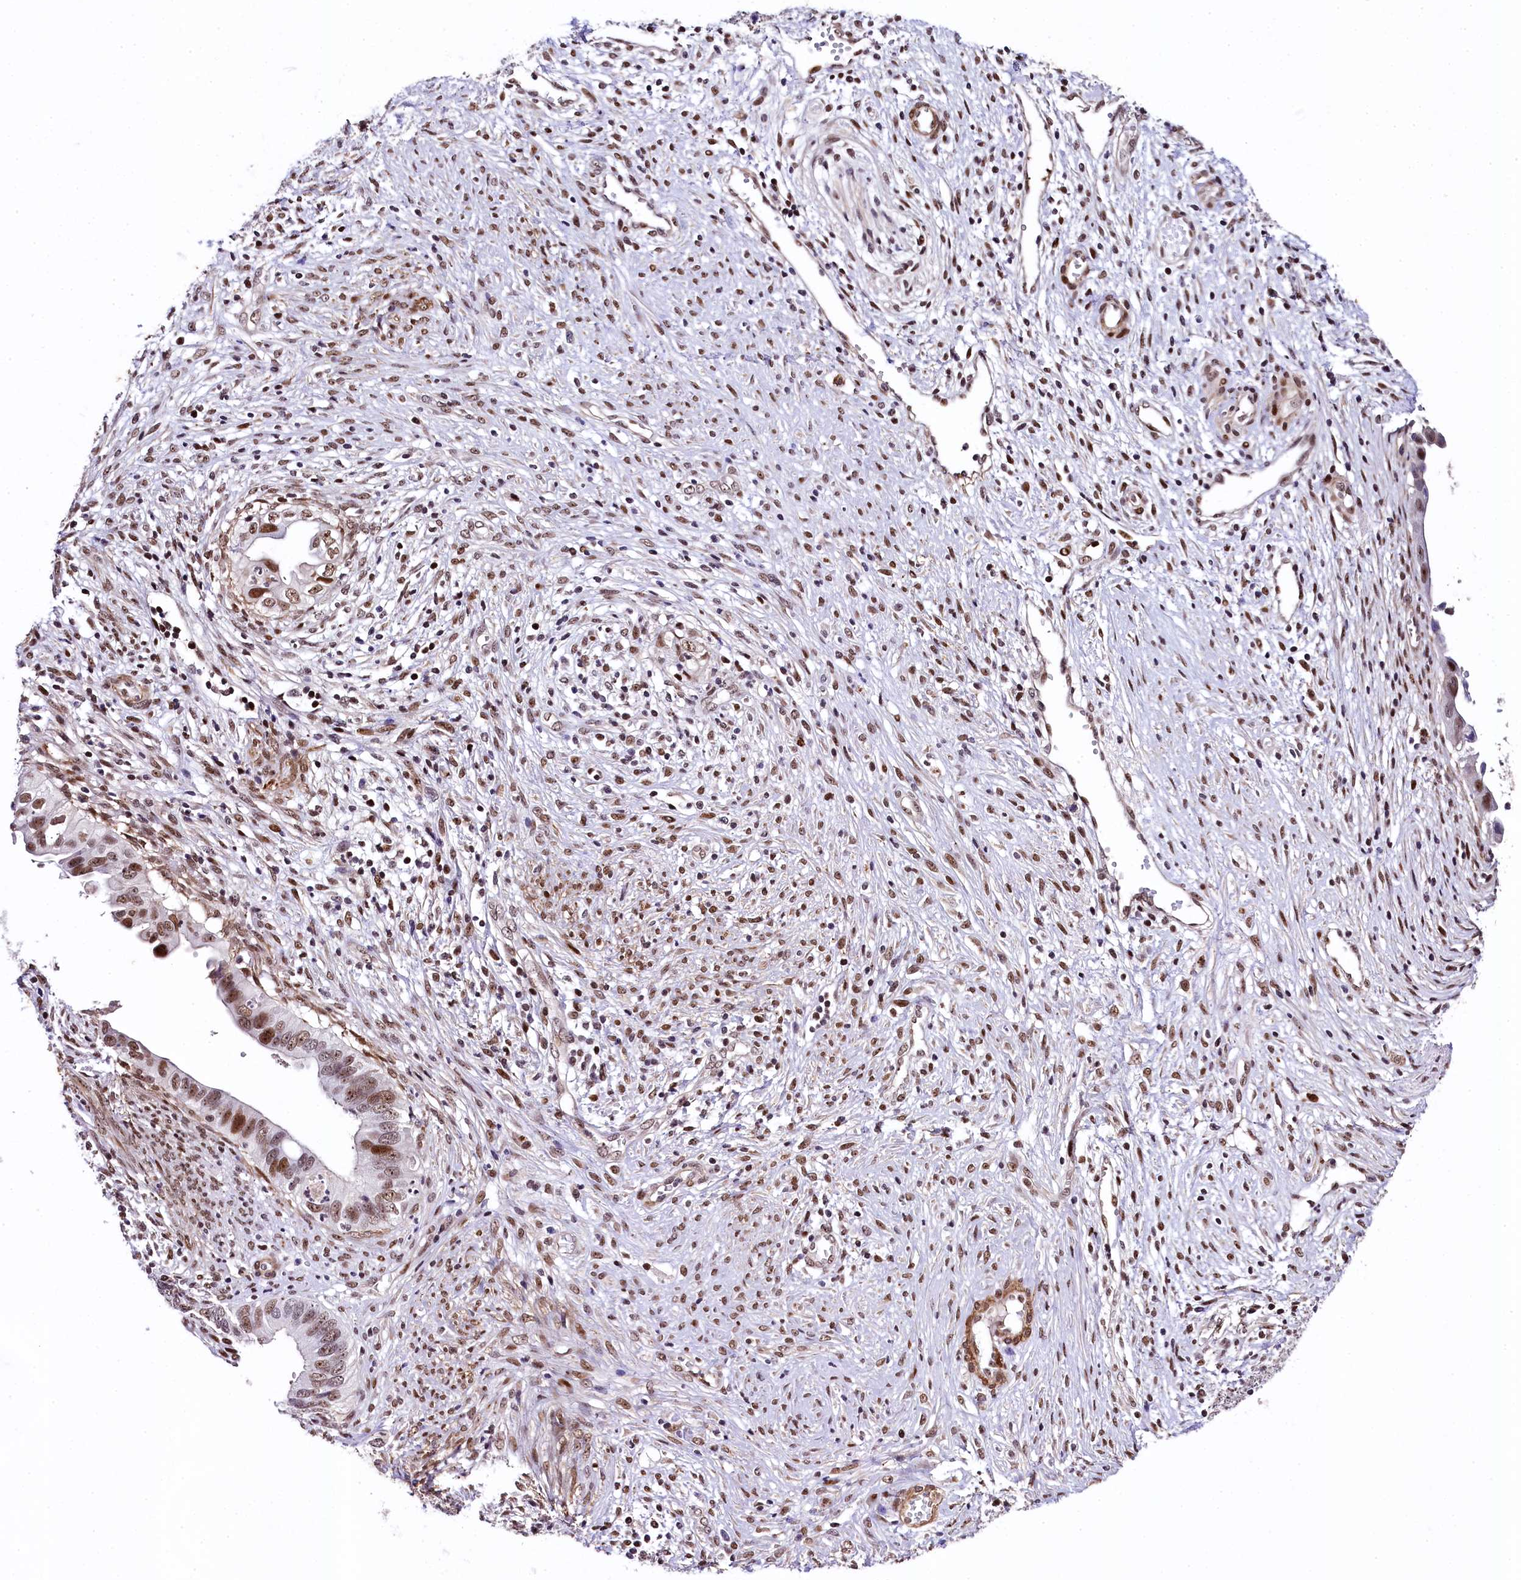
{"staining": {"intensity": "moderate", "quantity": "<25%", "location": "nuclear"}, "tissue": "cervical cancer", "cell_type": "Tumor cells", "image_type": "cancer", "snomed": [{"axis": "morphology", "description": "Adenocarcinoma, NOS"}, {"axis": "topography", "description": "Cervix"}], "caption": "This photomicrograph reveals cervical cancer stained with IHC to label a protein in brown. The nuclear of tumor cells show moderate positivity for the protein. Nuclei are counter-stained blue.", "gene": "SAMD10", "patient": {"sex": "female", "age": 42}}